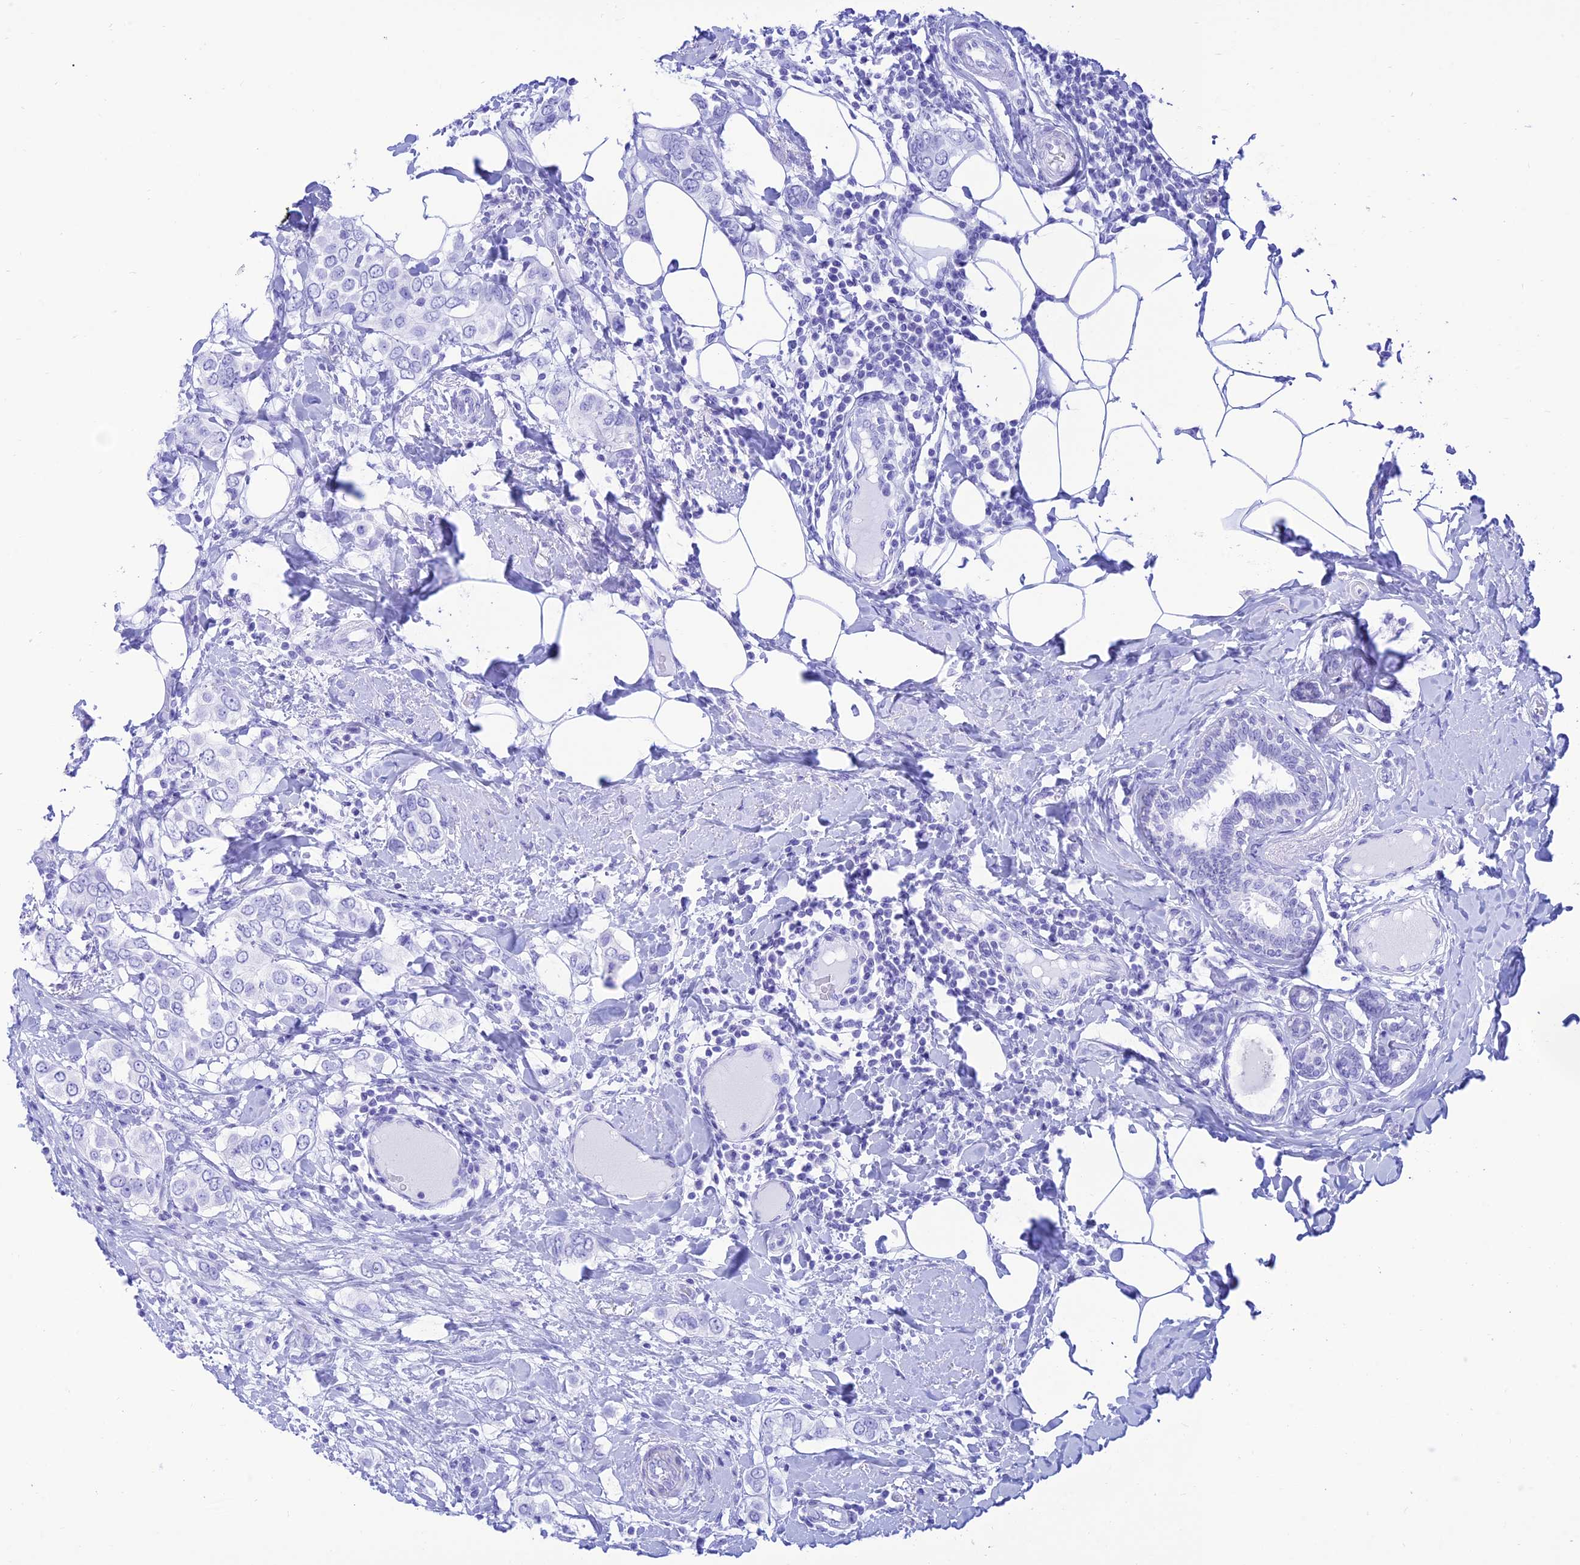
{"staining": {"intensity": "negative", "quantity": "none", "location": "none"}, "tissue": "breast cancer", "cell_type": "Tumor cells", "image_type": "cancer", "snomed": [{"axis": "morphology", "description": "Lobular carcinoma"}, {"axis": "topography", "description": "Breast"}], "caption": "Immunohistochemistry (IHC) photomicrograph of neoplastic tissue: human breast cancer stained with DAB reveals no significant protein staining in tumor cells. (Brightfield microscopy of DAB (3,3'-diaminobenzidine) immunohistochemistry (IHC) at high magnification).", "gene": "PRNP", "patient": {"sex": "female", "age": 51}}